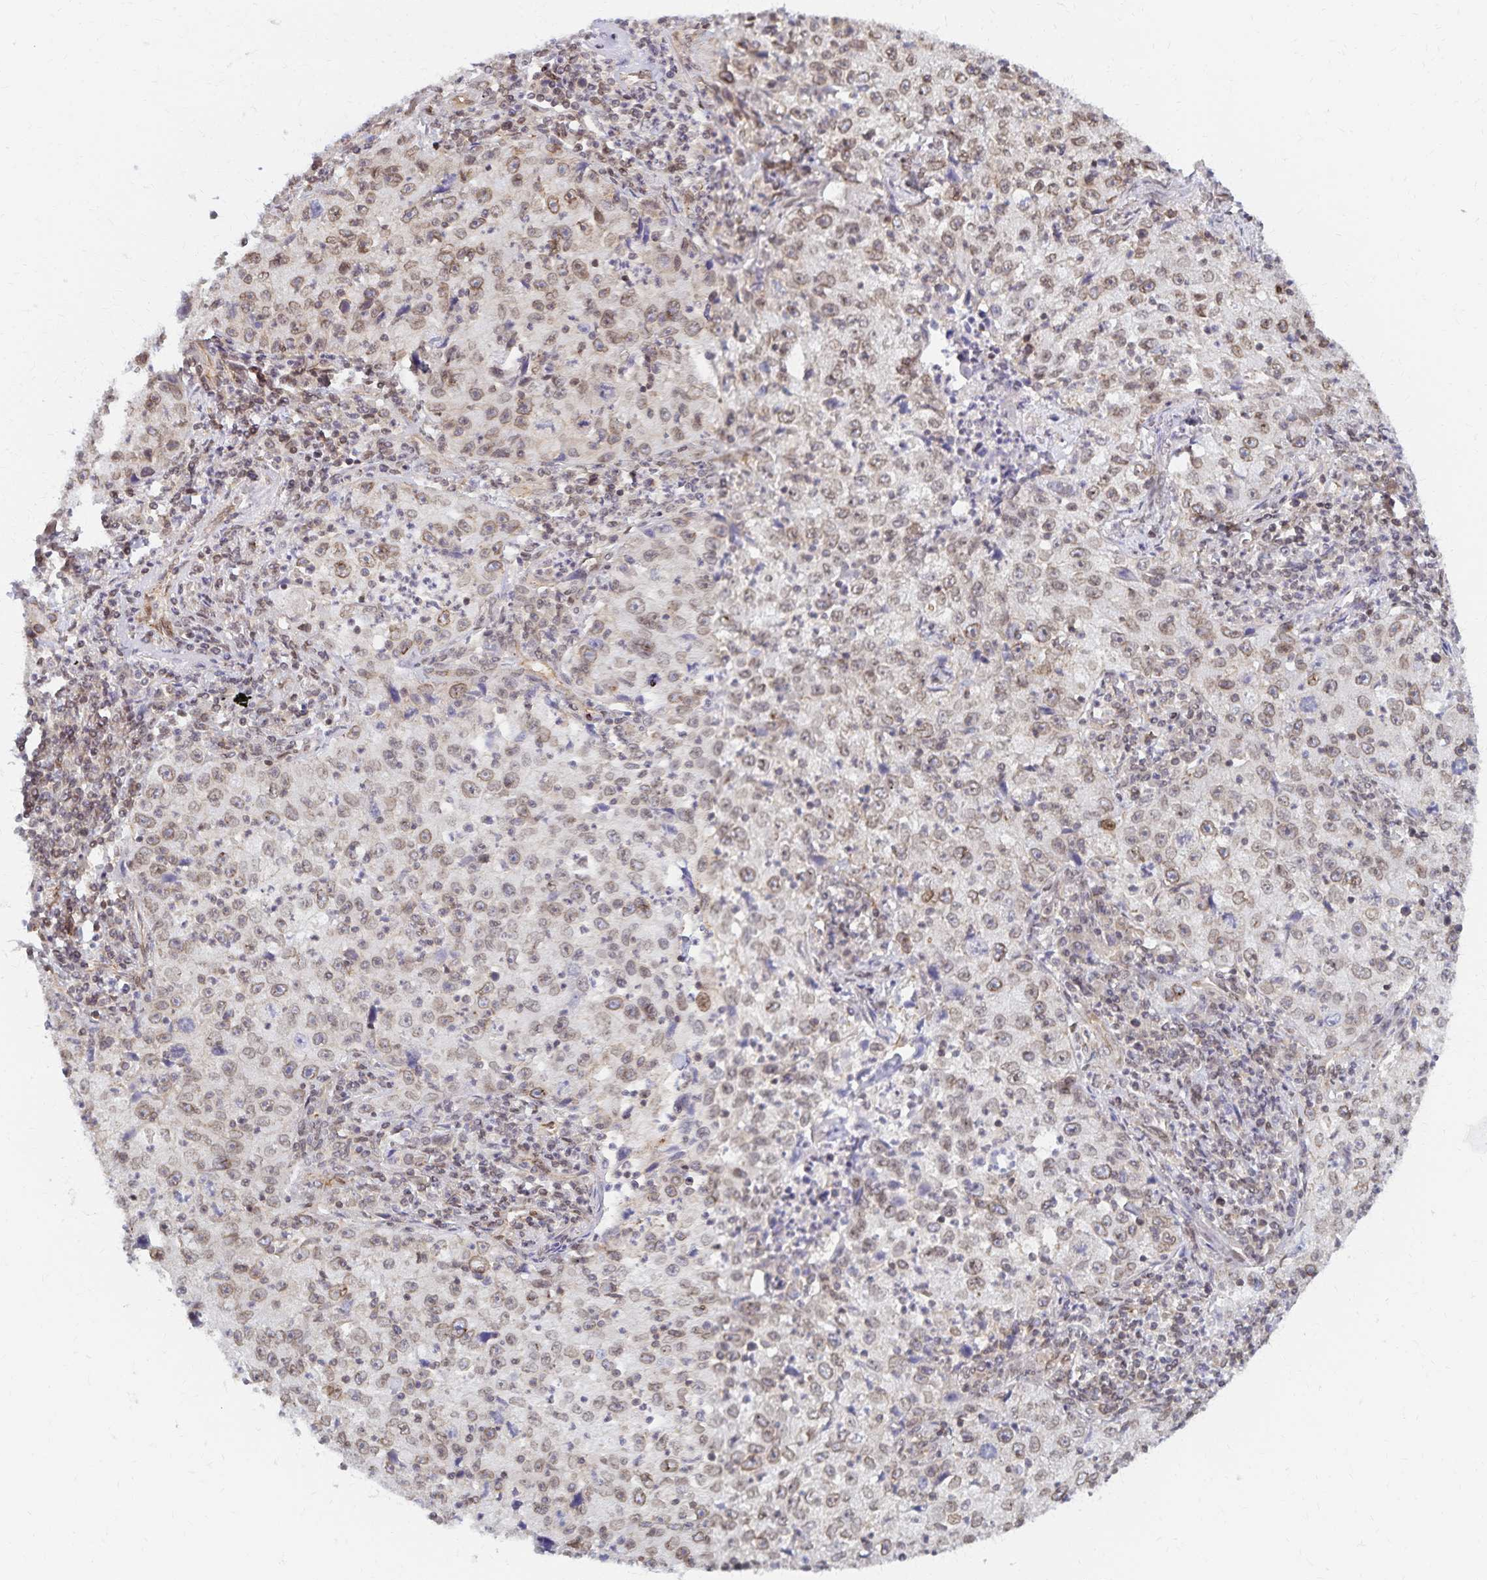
{"staining": {"intensity": "weak", "quantity": "25%-75%", "location": "nuclear"}, "tissue": "lung cancer", "cell_type": "Tumor cells", "image_type": "cancer", "snomed": [{"axis": "morphology", "description": "Squamous cell carcinoma, NOS"}, {"axis": "topography", "description": "Lung"}], "caption": "The immunohistochemical stain highlights weak nuclear expression in tumor cells of squamous cell carcinoma (lung) tissue. The staining was performed using DAB to visualize the protein expression in brown, while the nuclei were stained in blue with hematoxylin (Magnification: 20x).", "gene": "RAB9B", "patient": {"sex": "male", "age": 71}}